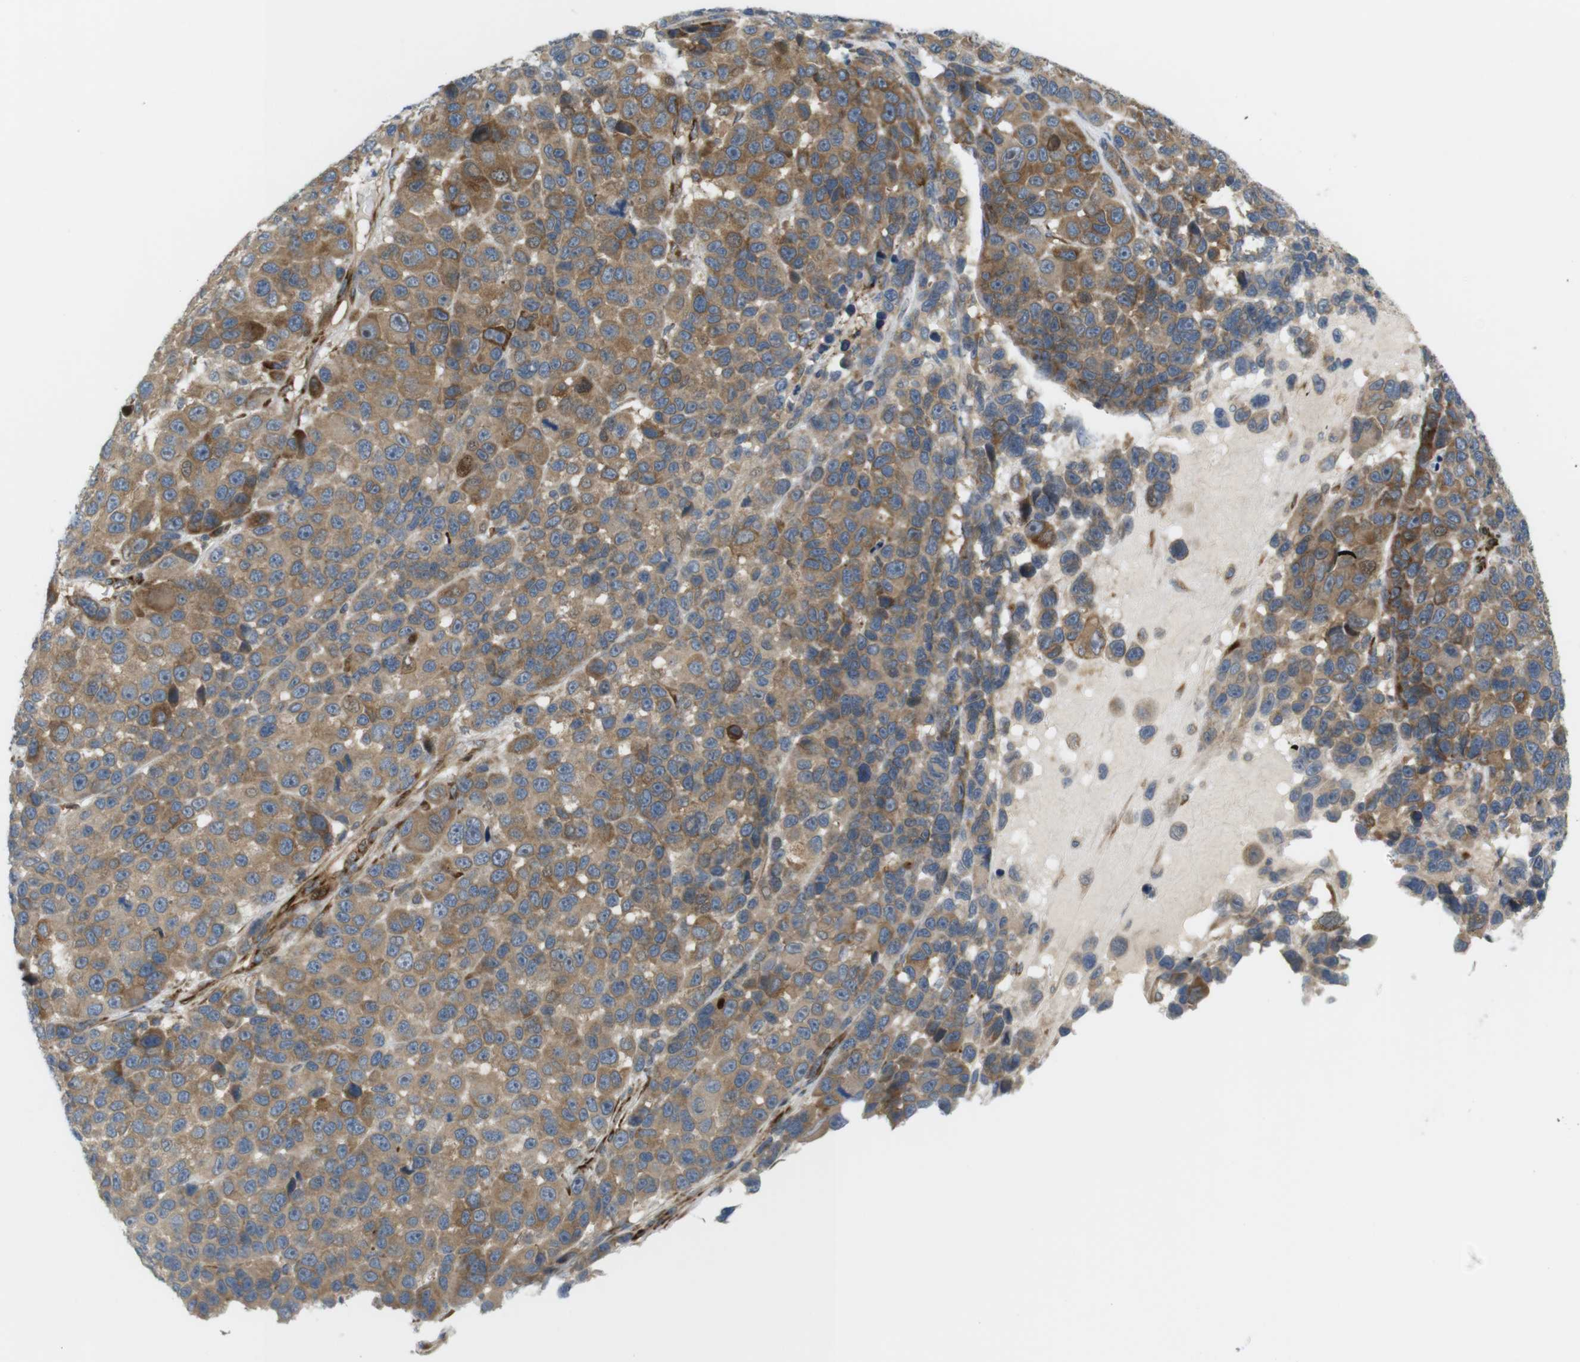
{"staining": {"intensity": "moderate", "quantity": ">75%", "location": "cytoplasmic/membranous"}, "tissue": "melanoma", "cell_type": "Tumor cells", "image_type": "cancer", "snomed": [{"axis": "morphology", "description": "Malignant melanoma, NOS"}, {"axis": "topography", "description": "Skin"}], "caption": "DAB immunohistochemical staining of malignant melanoma exhibits moderate cytoplasmic/membranous protein expression in approximately >75% of tumor cells.", "gene": "GJC3", "patient": {"sex": "male", "age": 53}}